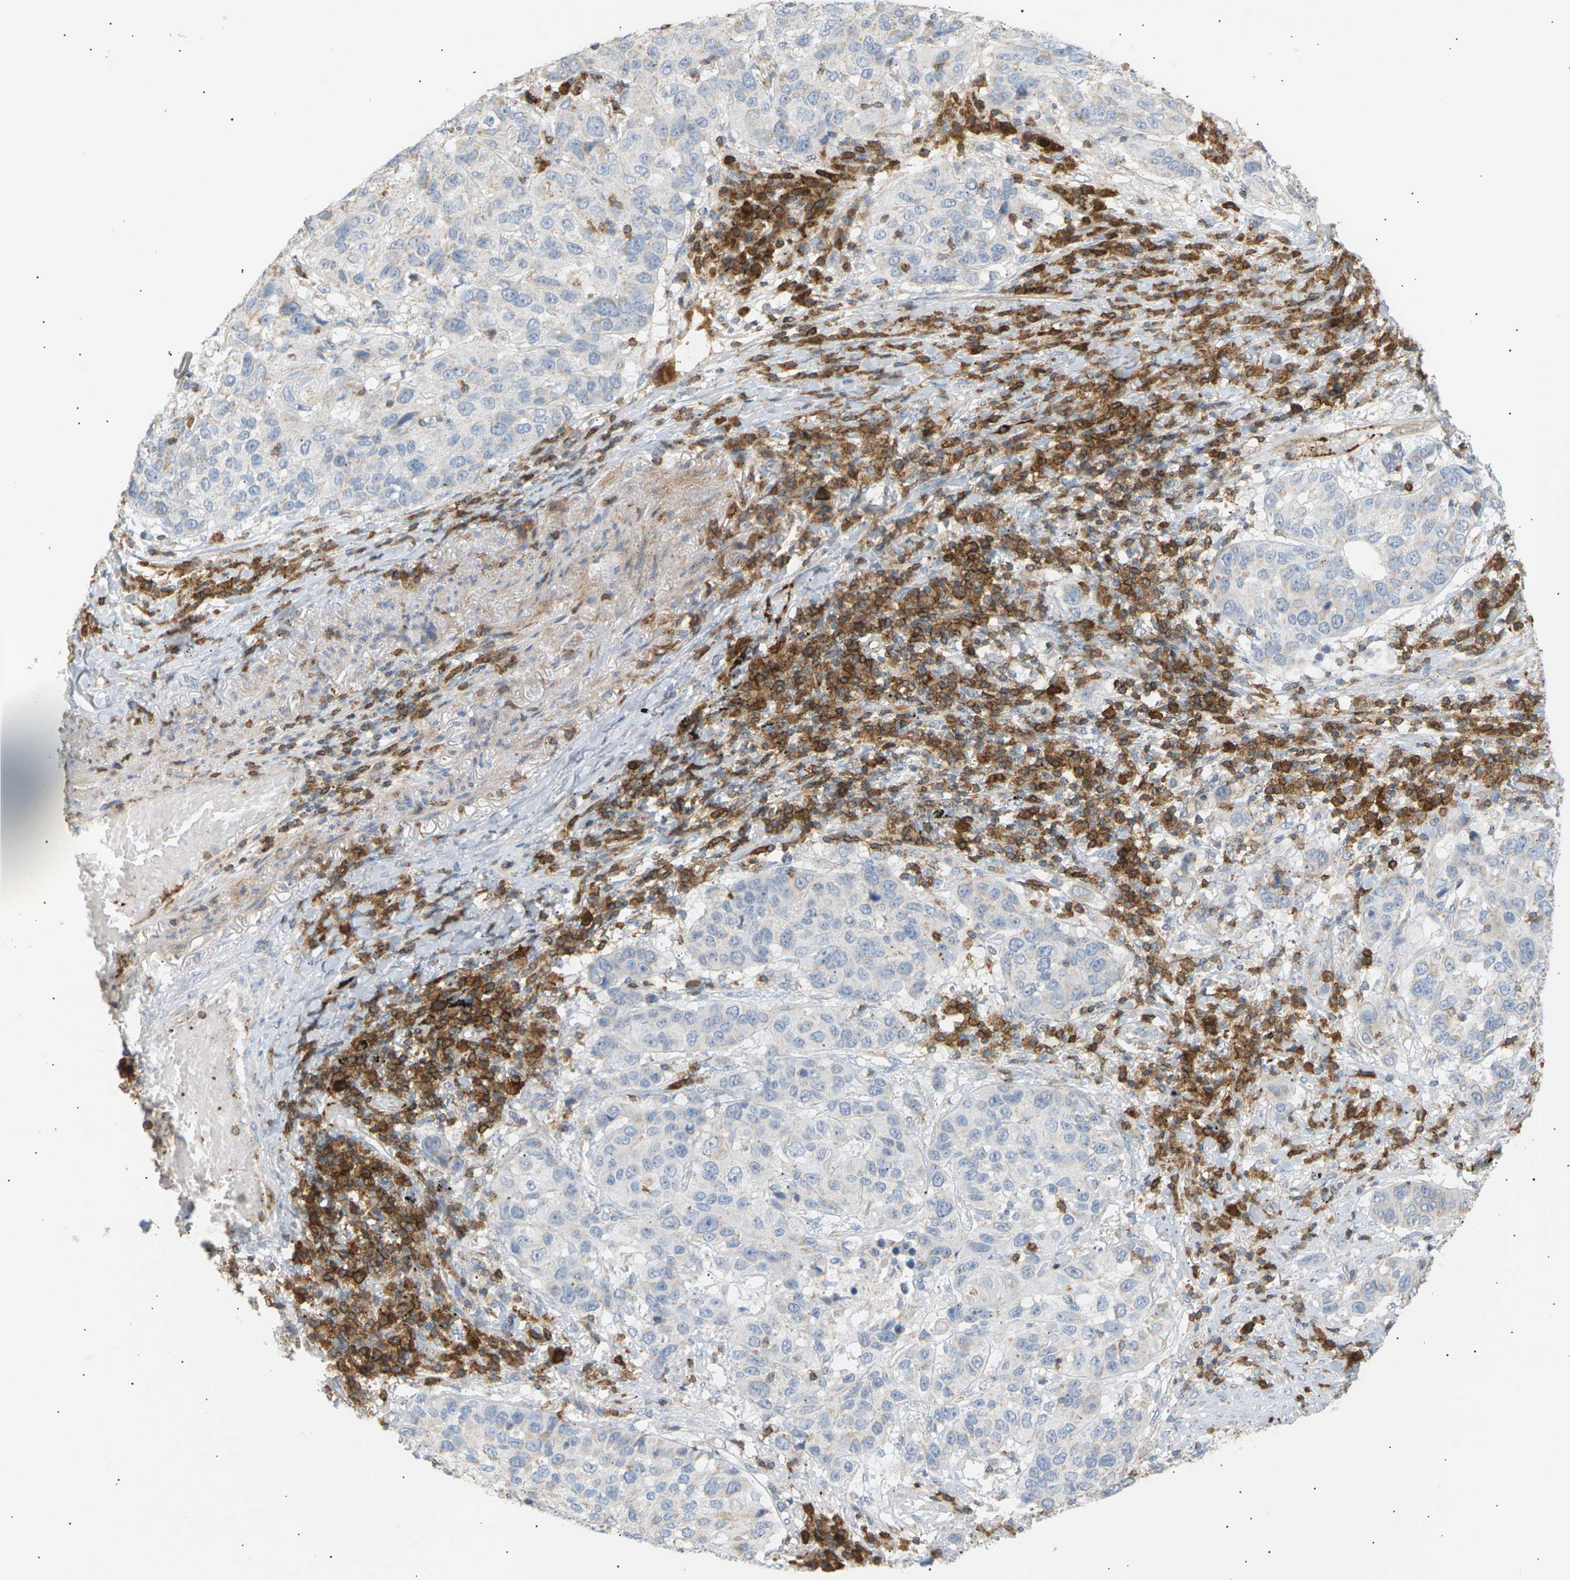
{"staining": {"intensity": "negative", "quantity": "none", "location": "none"}, "tissue": "lung cancer", "cell_type": "Tumor cells", "image_type": "cancer", "snomed": [{"axis": "morphology", "description": "Squamous cell carcinoma, NOS"}, {"axis": "topography", "description": "Lung"}], "caption": "Micrograph shows no significant protein expression in tumor cells of squamous cell carcinoma (lung).", "gene": "LIME1", "patient": {"sex": "male", "age": 57}}